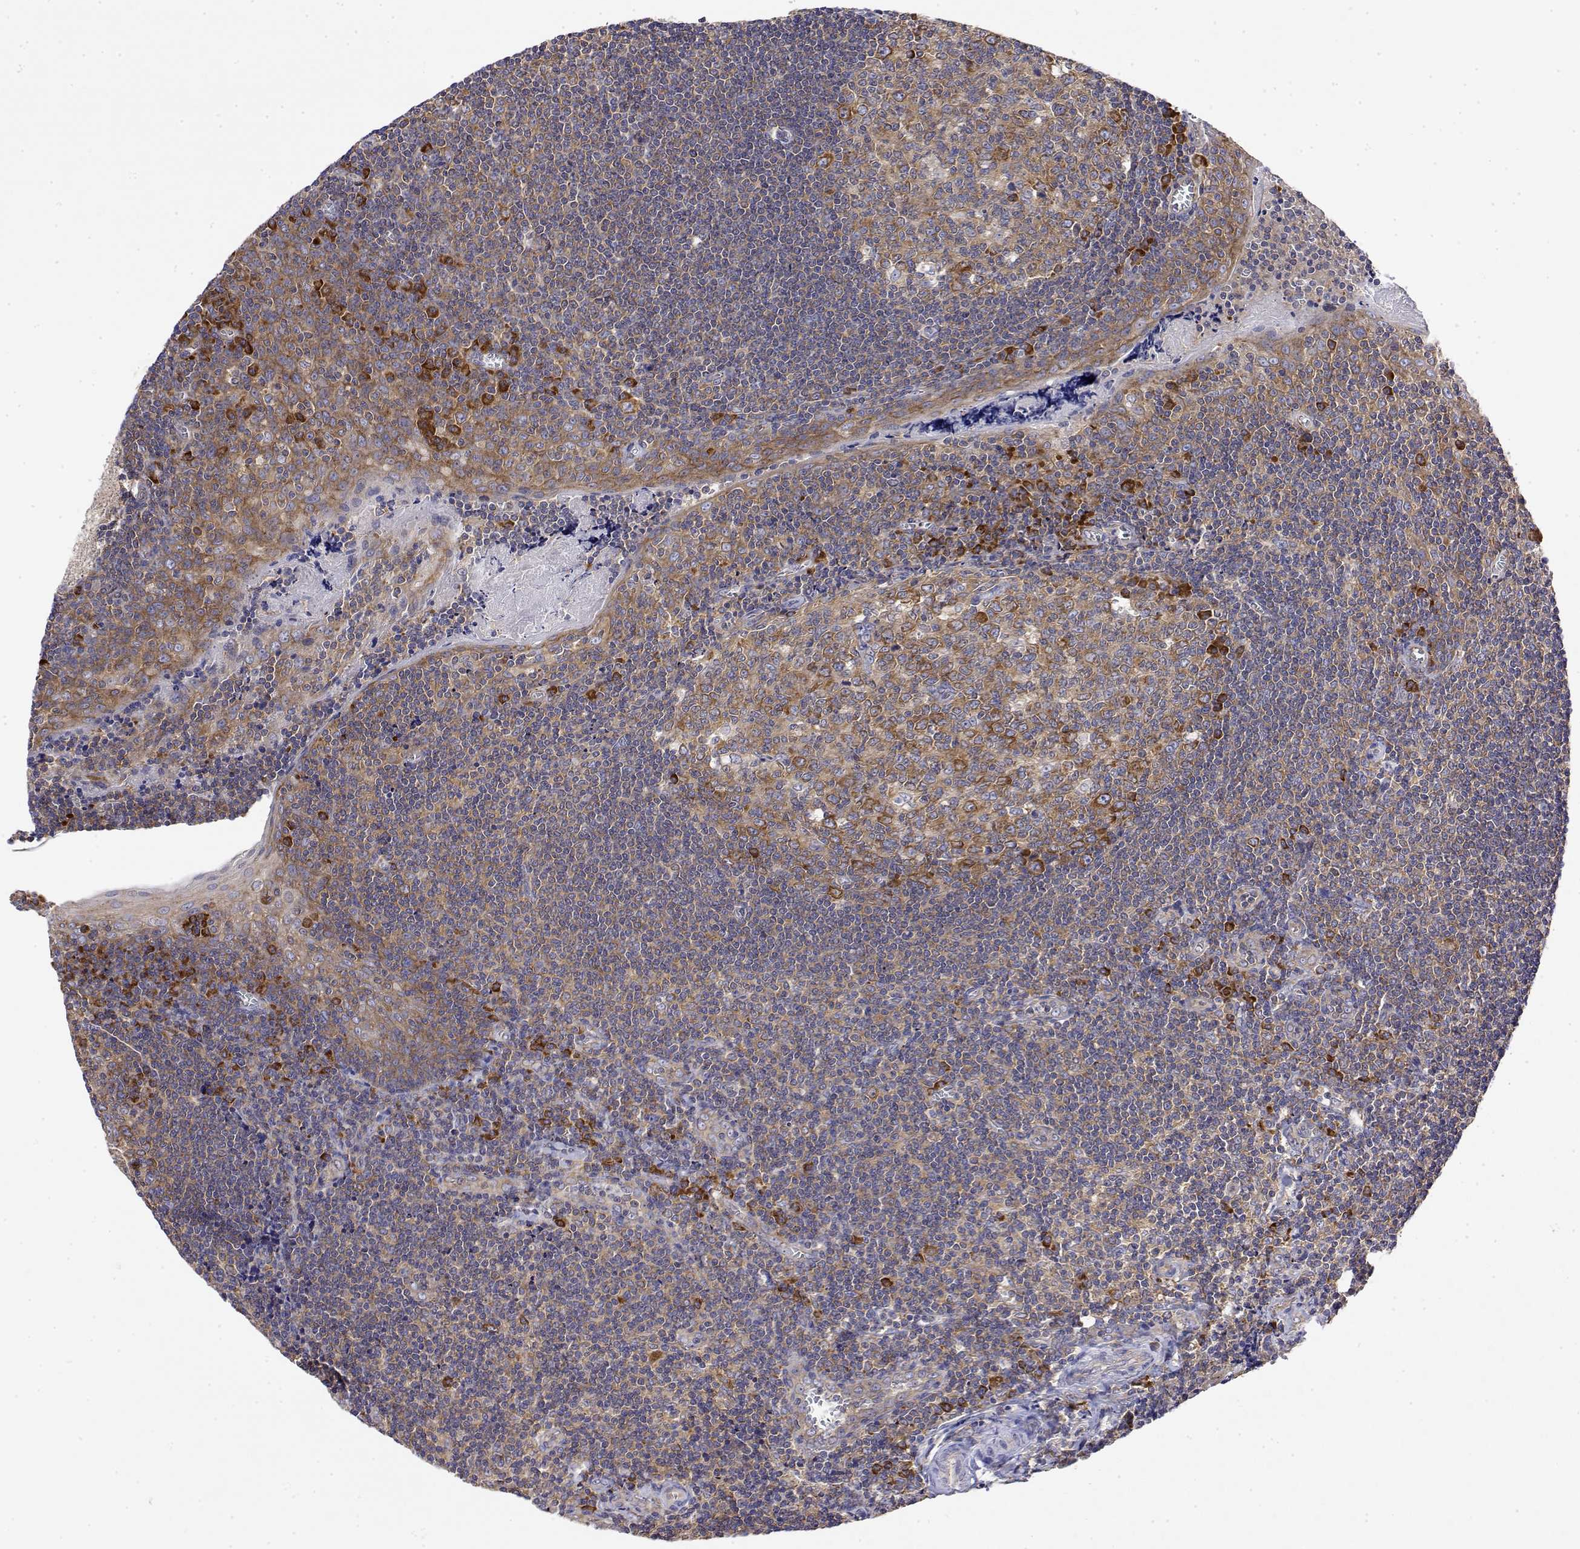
{"staining": {"intensity": "moderate", "quantity": ">75%", "location": "cytoplasmic/membranous"}, "tissue": "tonsil", "cell_type": "Germinal center cells", "image_type": "normal", "snomed": [{"axis": "morphology", "description": "Normal tissue, NOS"}, {"axis": "morphology", "description": "Inflammation, NOS"}, {"axis": "topography", "description": "Tonsil"}], "caption": "Brown immunohistochemical staining in benign human tonsil reveals moderate cytoplasmic/membranous positivity in about >75% of germinal center cells.", "gene": "EEF1G", "patient": {"sex": "female", "age": 31}}